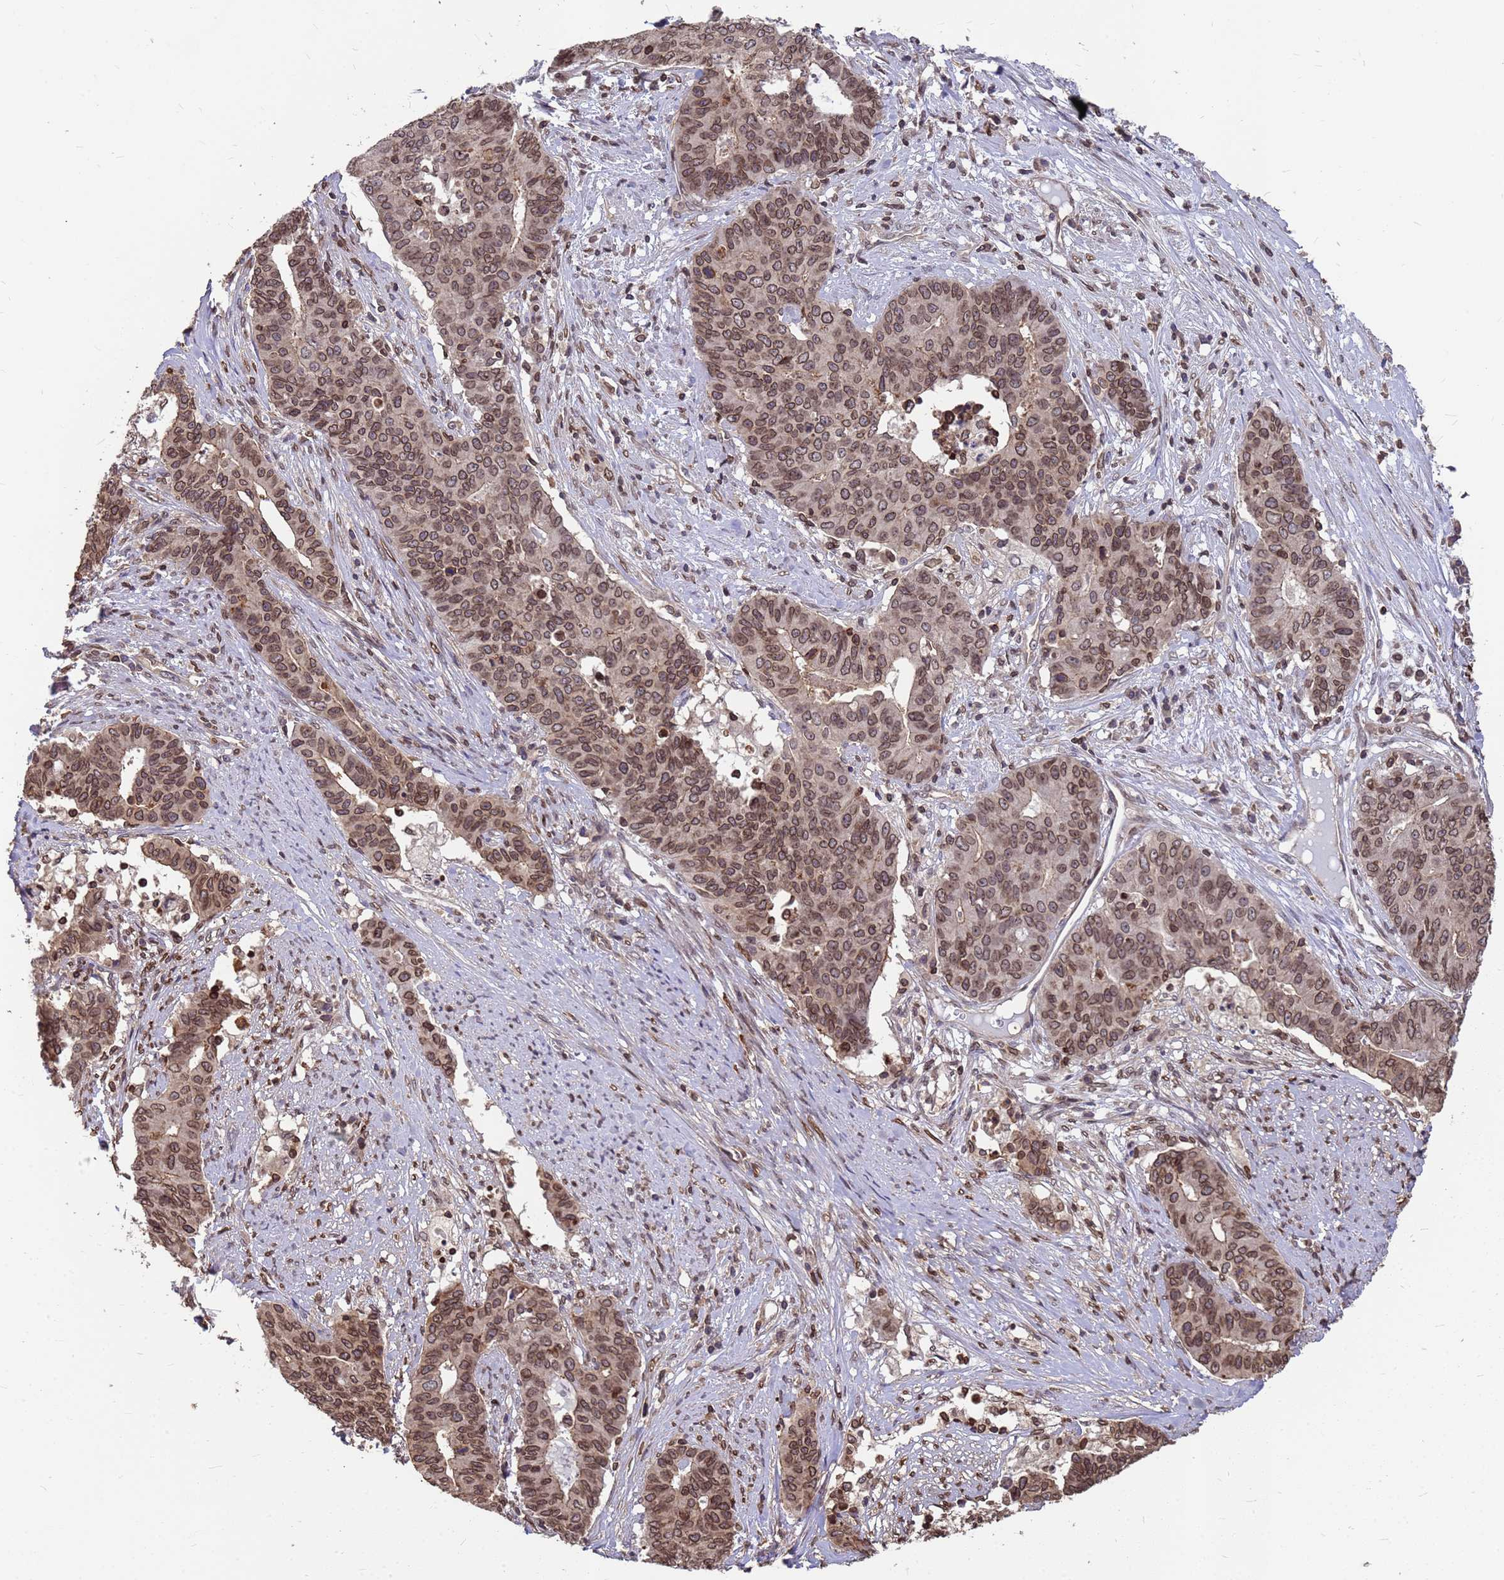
{"staining": {"intensity": "strong", "quantity": ">75%", "location": "cytoplasmic/membranous,nuclear"}, "tissue": "endometrial cancer", "cell_type": "Tumor cells", "image_type": "cancer", "snomed": [{"axis": "morphology", "description": "Adenocarcinoma, NOS"}, {"axis": "topography", "description": "Endometrium"}], "caption": "Tumor cells show strong cytoplasmic/membranous and nuclear staining in approximately >75% of cells in endometrial adenocarcinoma.", "gene": "C1orf35", "patient": {"sex": "female", "age": 59}}